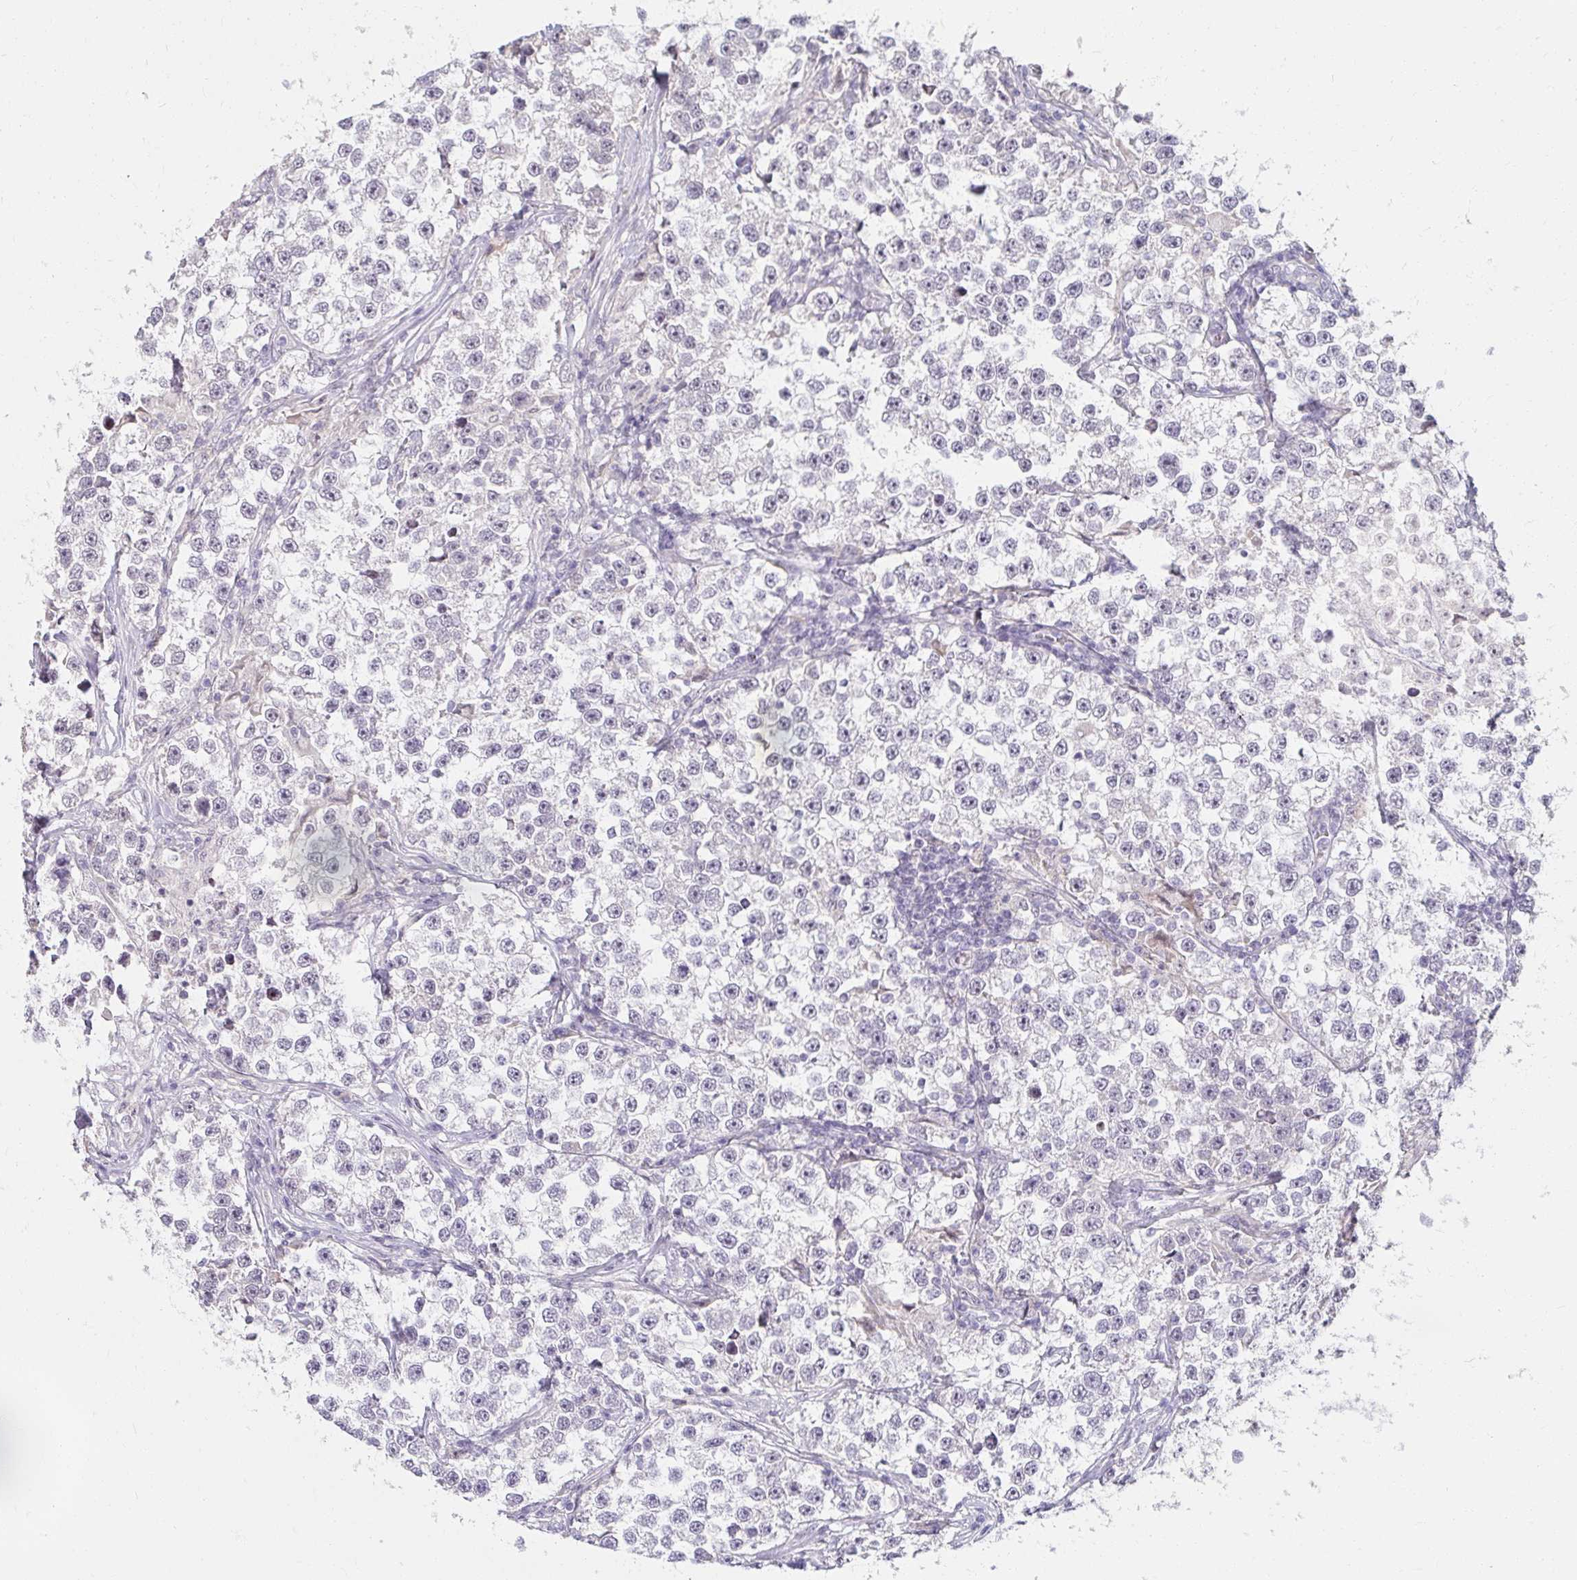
{"staining": {"intensity": "negative", "quantity": "none", "location": "none"}, "tissue": "testis cancer", "cell_type": "Tumor cells", "image_type": "cancer", "snomed": [{"axis": "morphology", "description": "Seminoma, NOS"}, {"axis": "topography", "description": "Testis"}], "caption": "Immunohistochemistry micrograph of neoplastic tissue: testis cancer stained with DAB shows no significant protein positivity in tumor cells. The staining was performed using DAB to visualize the protein expression in brown, while the nuclei were stained in blue with hematoxylin (Magnification: 20x).", "gene": "DDN", "patient": {"sex": "male", "age": 46}}